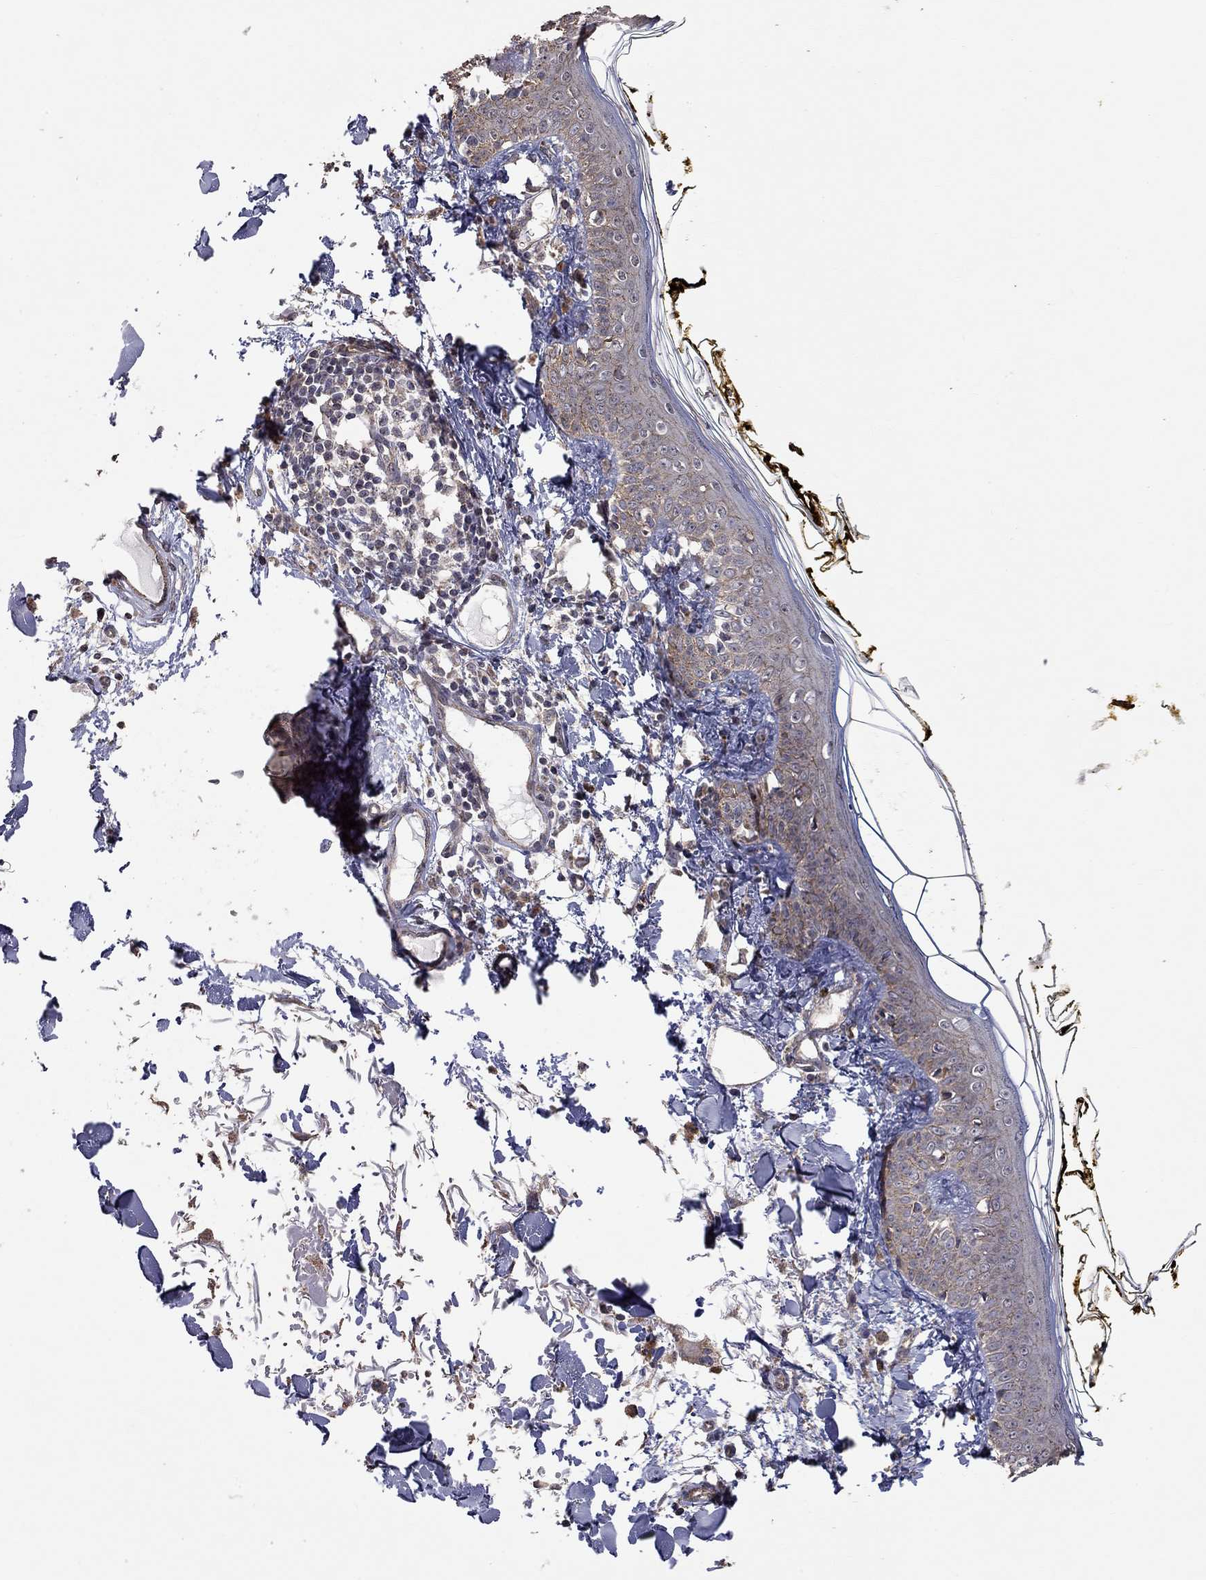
{"staining": {"intensity": "negative", "quantity": "none", "location": "none"}, "tissue": "skin", "cell_type": "Fibroblasts", "image_type": "normal", "snomed": [{"axis": "morphology", "description": "Normal tissue, NOS"}, {"axis": "topography", "description": "Skin"}], "caption": "Immunohistochemical staining of benign human skin demonstrates no significant positivity in fibroblasts.", "gene": "ANKRA2", "patient": {"sex": "male", "age": 76}}